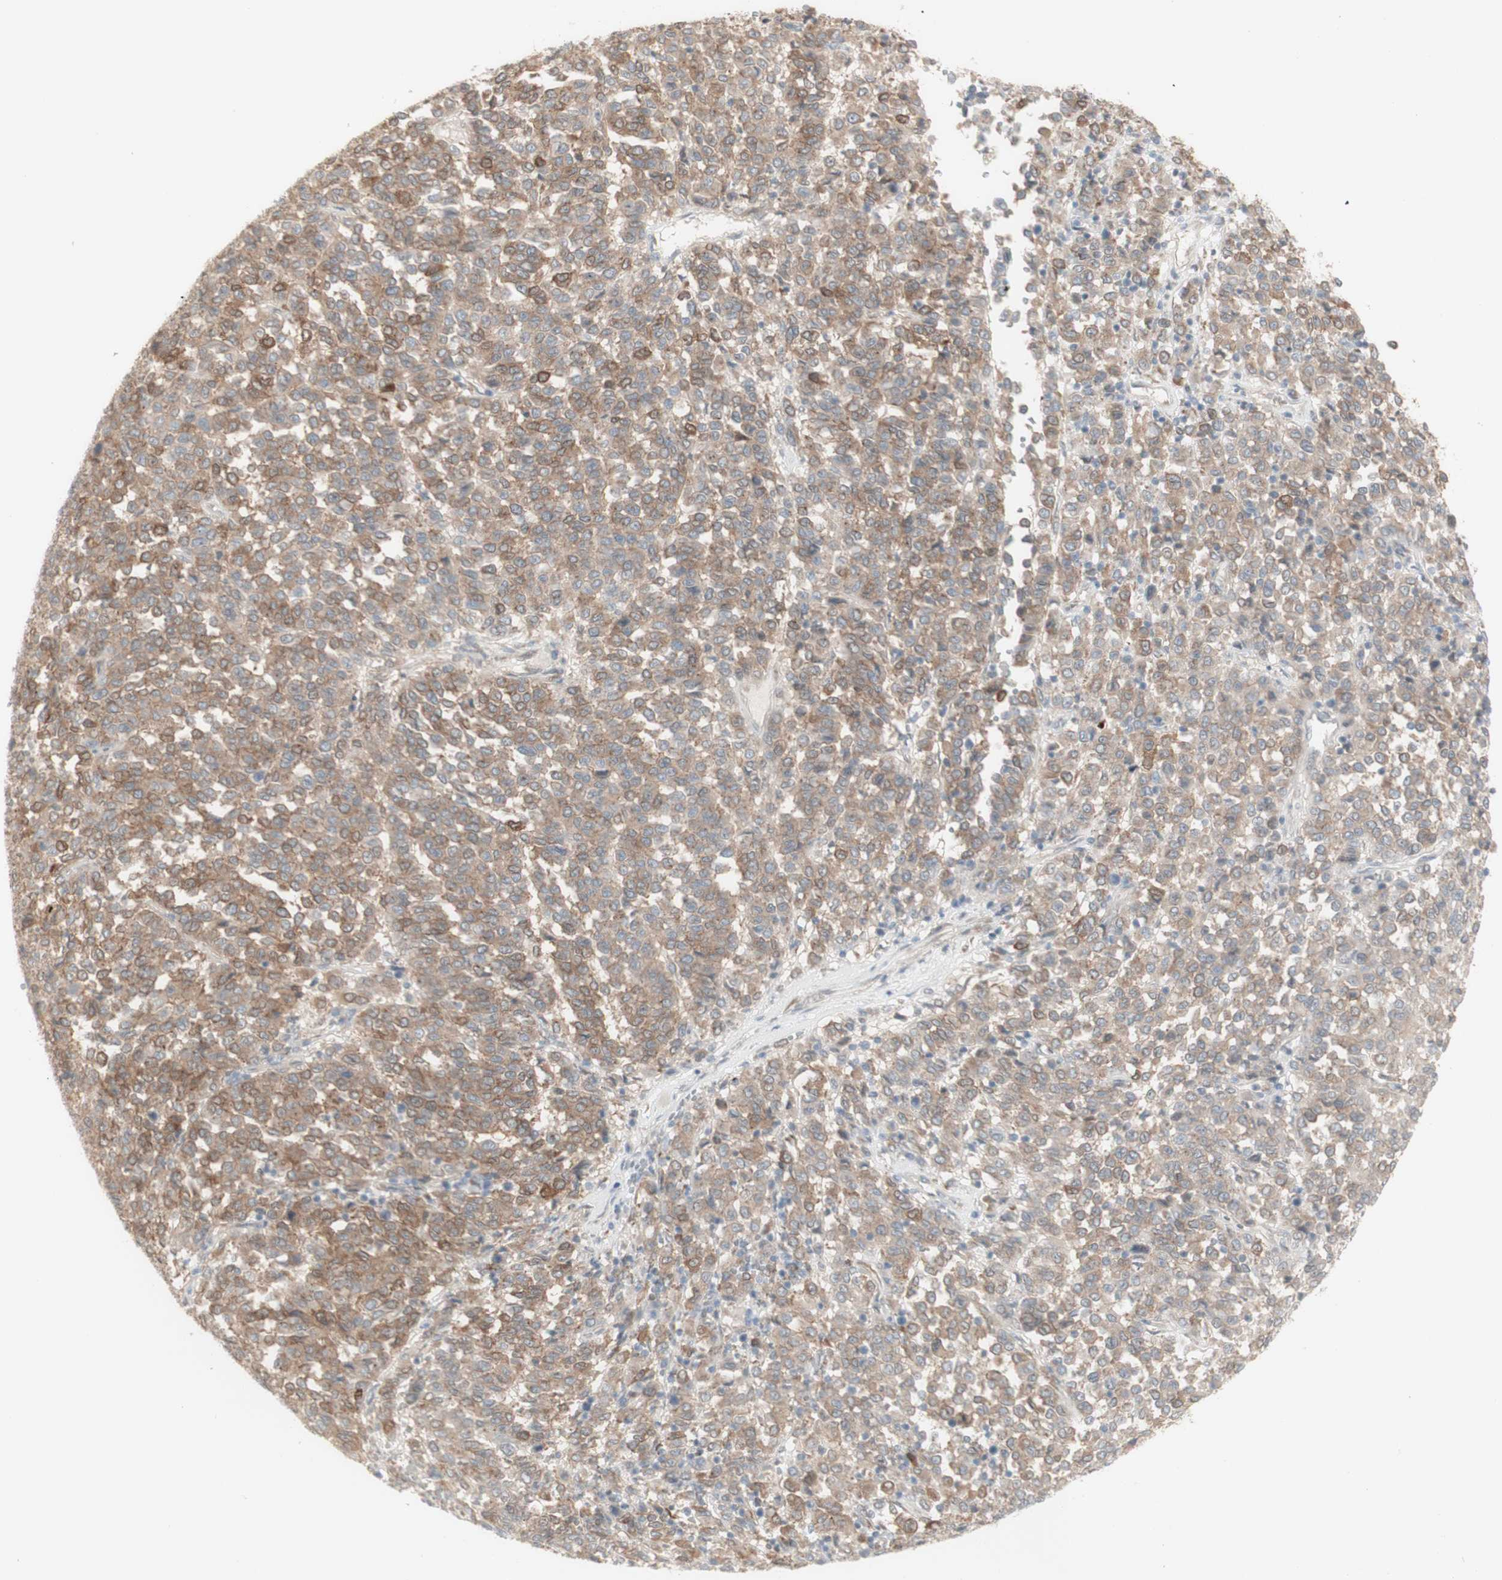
{"staining": {"intensity": "weak", "quantity": ">75%", "location": "cytoplasmic/membranous"}, "tissue": "melanoma", "cell_type": "Tumor cells", "image_type": "cancer", "snomed": [{"axis": "morphology", "description": "Malignant melanoma, Metastatic site"}, {"axis": "topography", "description": "Pancreas"}], "caption": "Melanoma stained with a brown dye displays weak cytoplasmic/membranous positive positivity in about >75% of tumor cells.", "gene": "CNN3", "patient": {"sex": "female", "age": 30}}